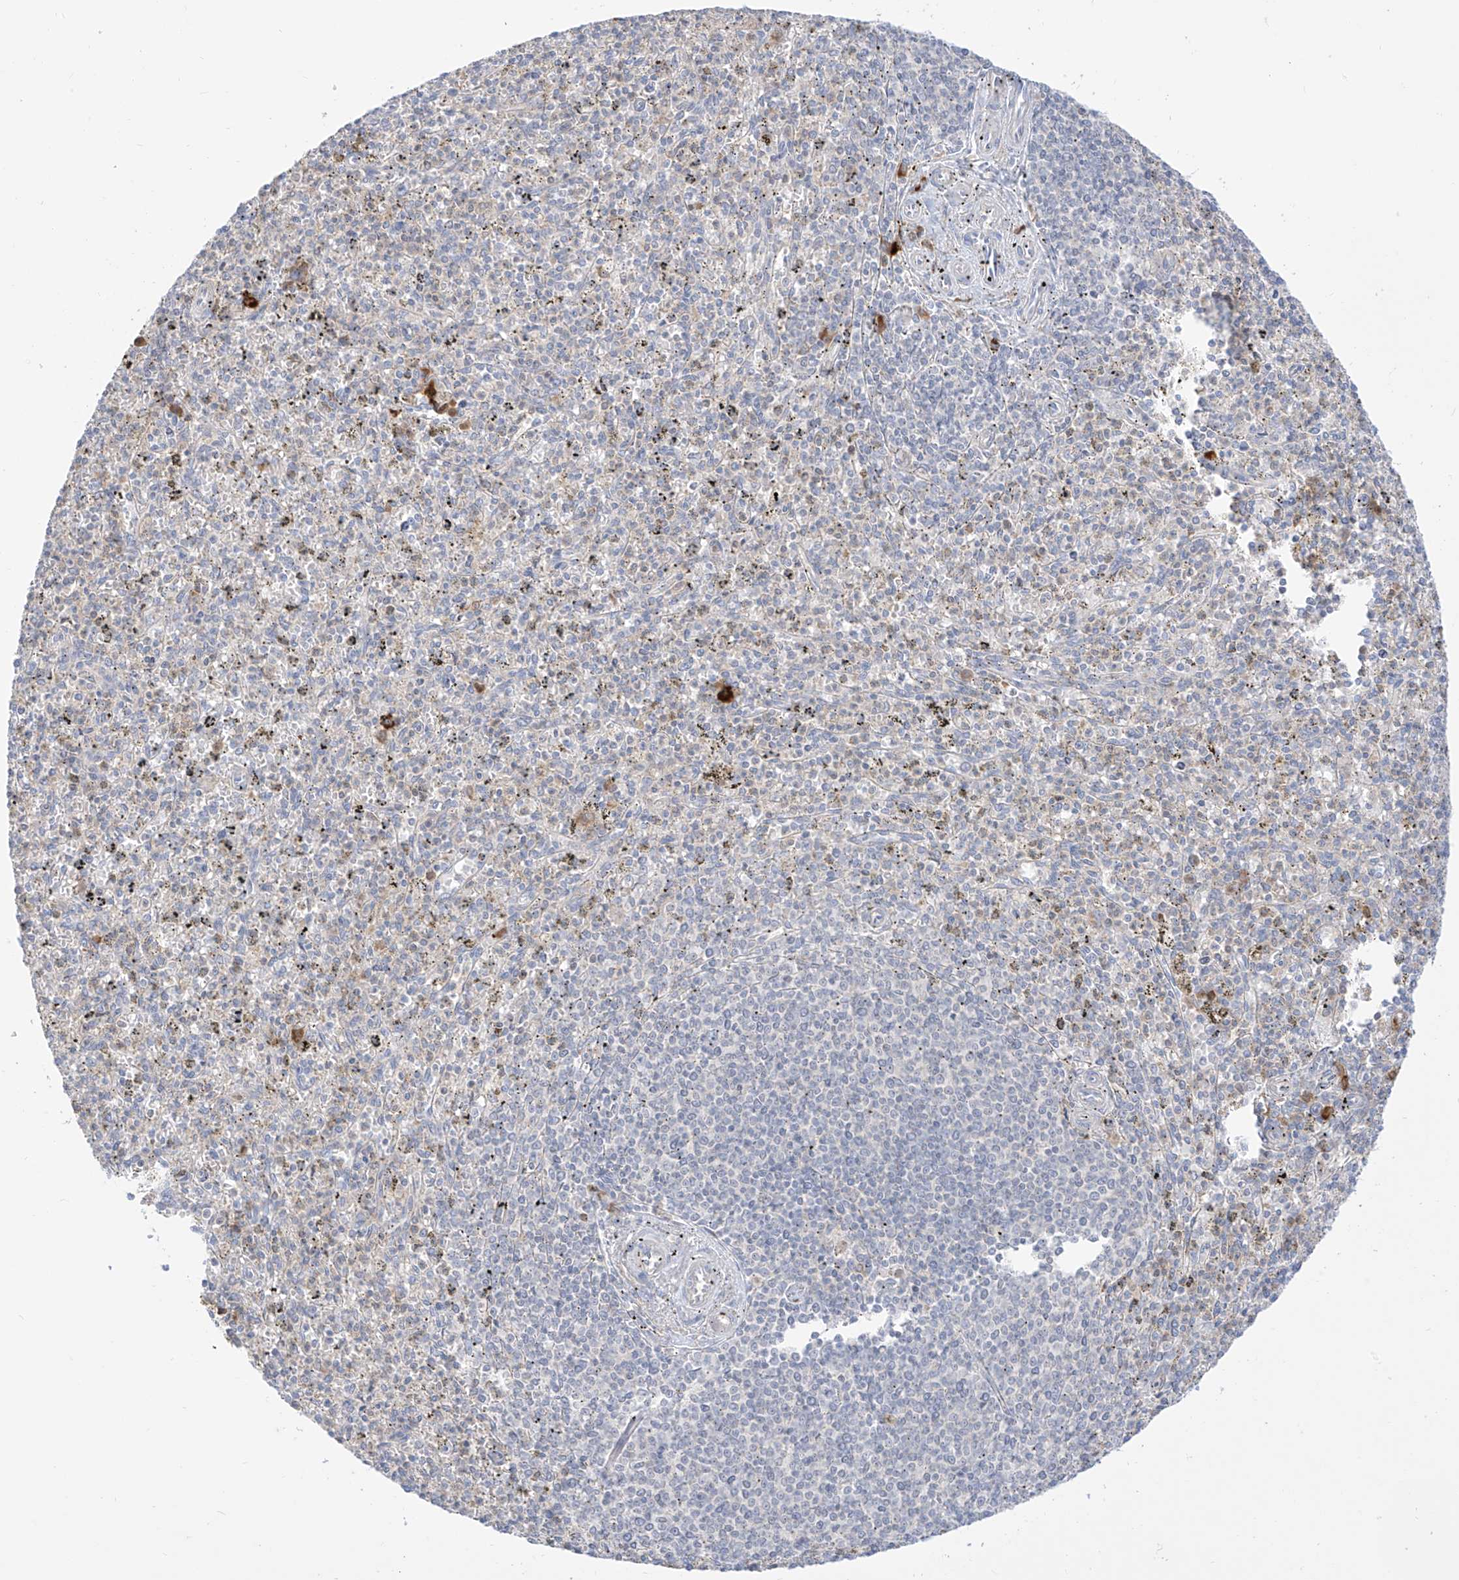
{"staining": {"intensity": "weak", "quantity": "<25%", "location": "cytoplasmic/membranous"}, "tissue": "spleen", "cell_type": "Cells in red pulp", "image_type": "normal", "snomed": [{"axis": "morphology", "description": "Normal tissue, NOS"}, {"axis": "topography", "description": "Spleen"}], "caption": "Immunohistochemical staining of unremarkable human spleen shows no significant positivity in cells in red pulp.", "gene": "SYTL3", "patient": {"sex": "male", "age": 72}}